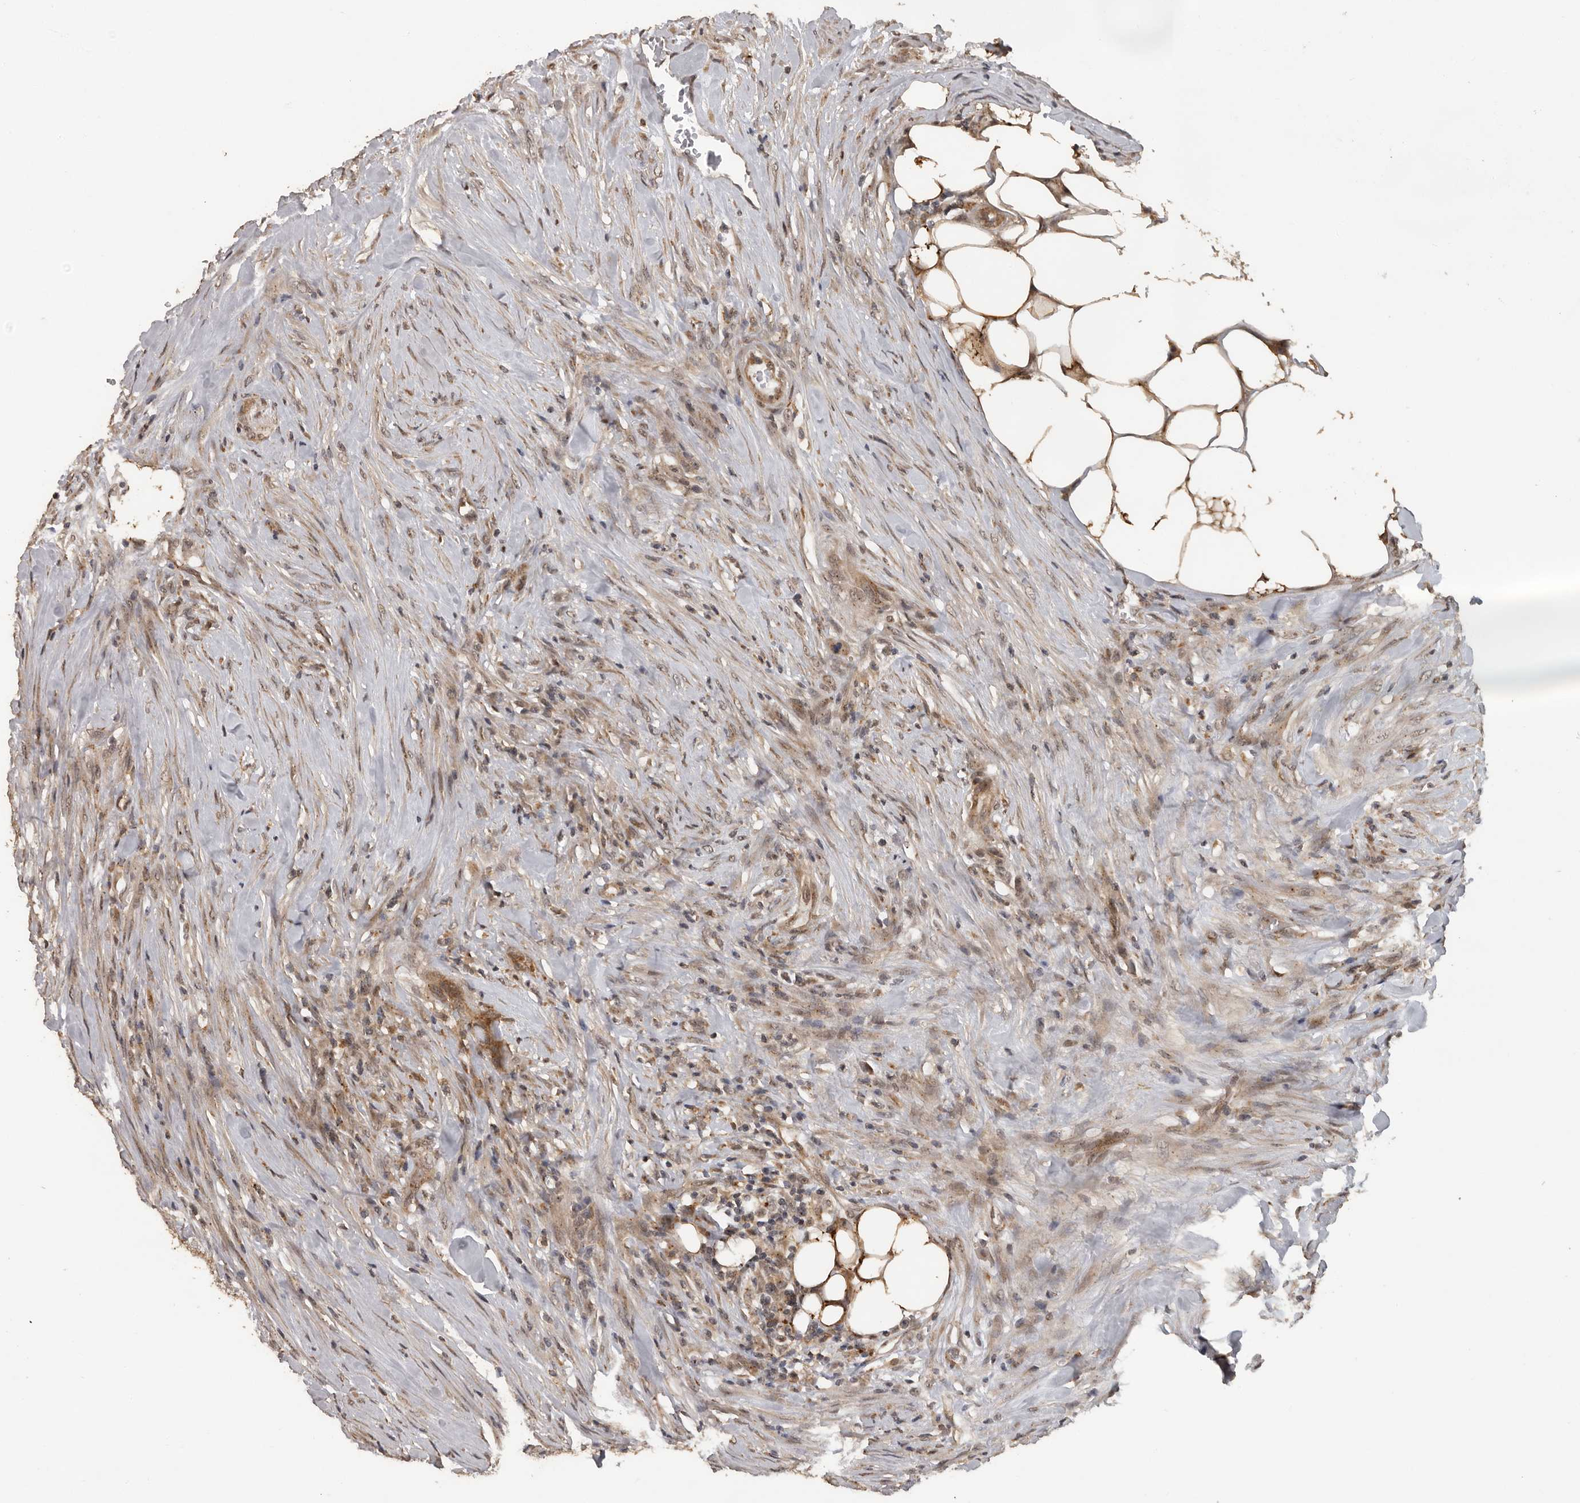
{"staining": {"intensity": "moderate", "quantity": ">75%", "location": "cytoplasmic/membranous"}, "tissue": "urothelial cancer", "cell_type": "Tumor cells", "image_type": "cancer", "snomed": [{"axis": "morphology", "description": "Urothelial carcinoma, High grade"}, {"axis": "topography", "description": "Urinary bladder"}], "caption": "Urothelial cancer stained with immunohistochemistry displays moderate cytoplasmic/membranous positivity in approximately >75% of tumor cells.", "gene": "CEP350", "patient": {"sex": "male", "age": 35}}